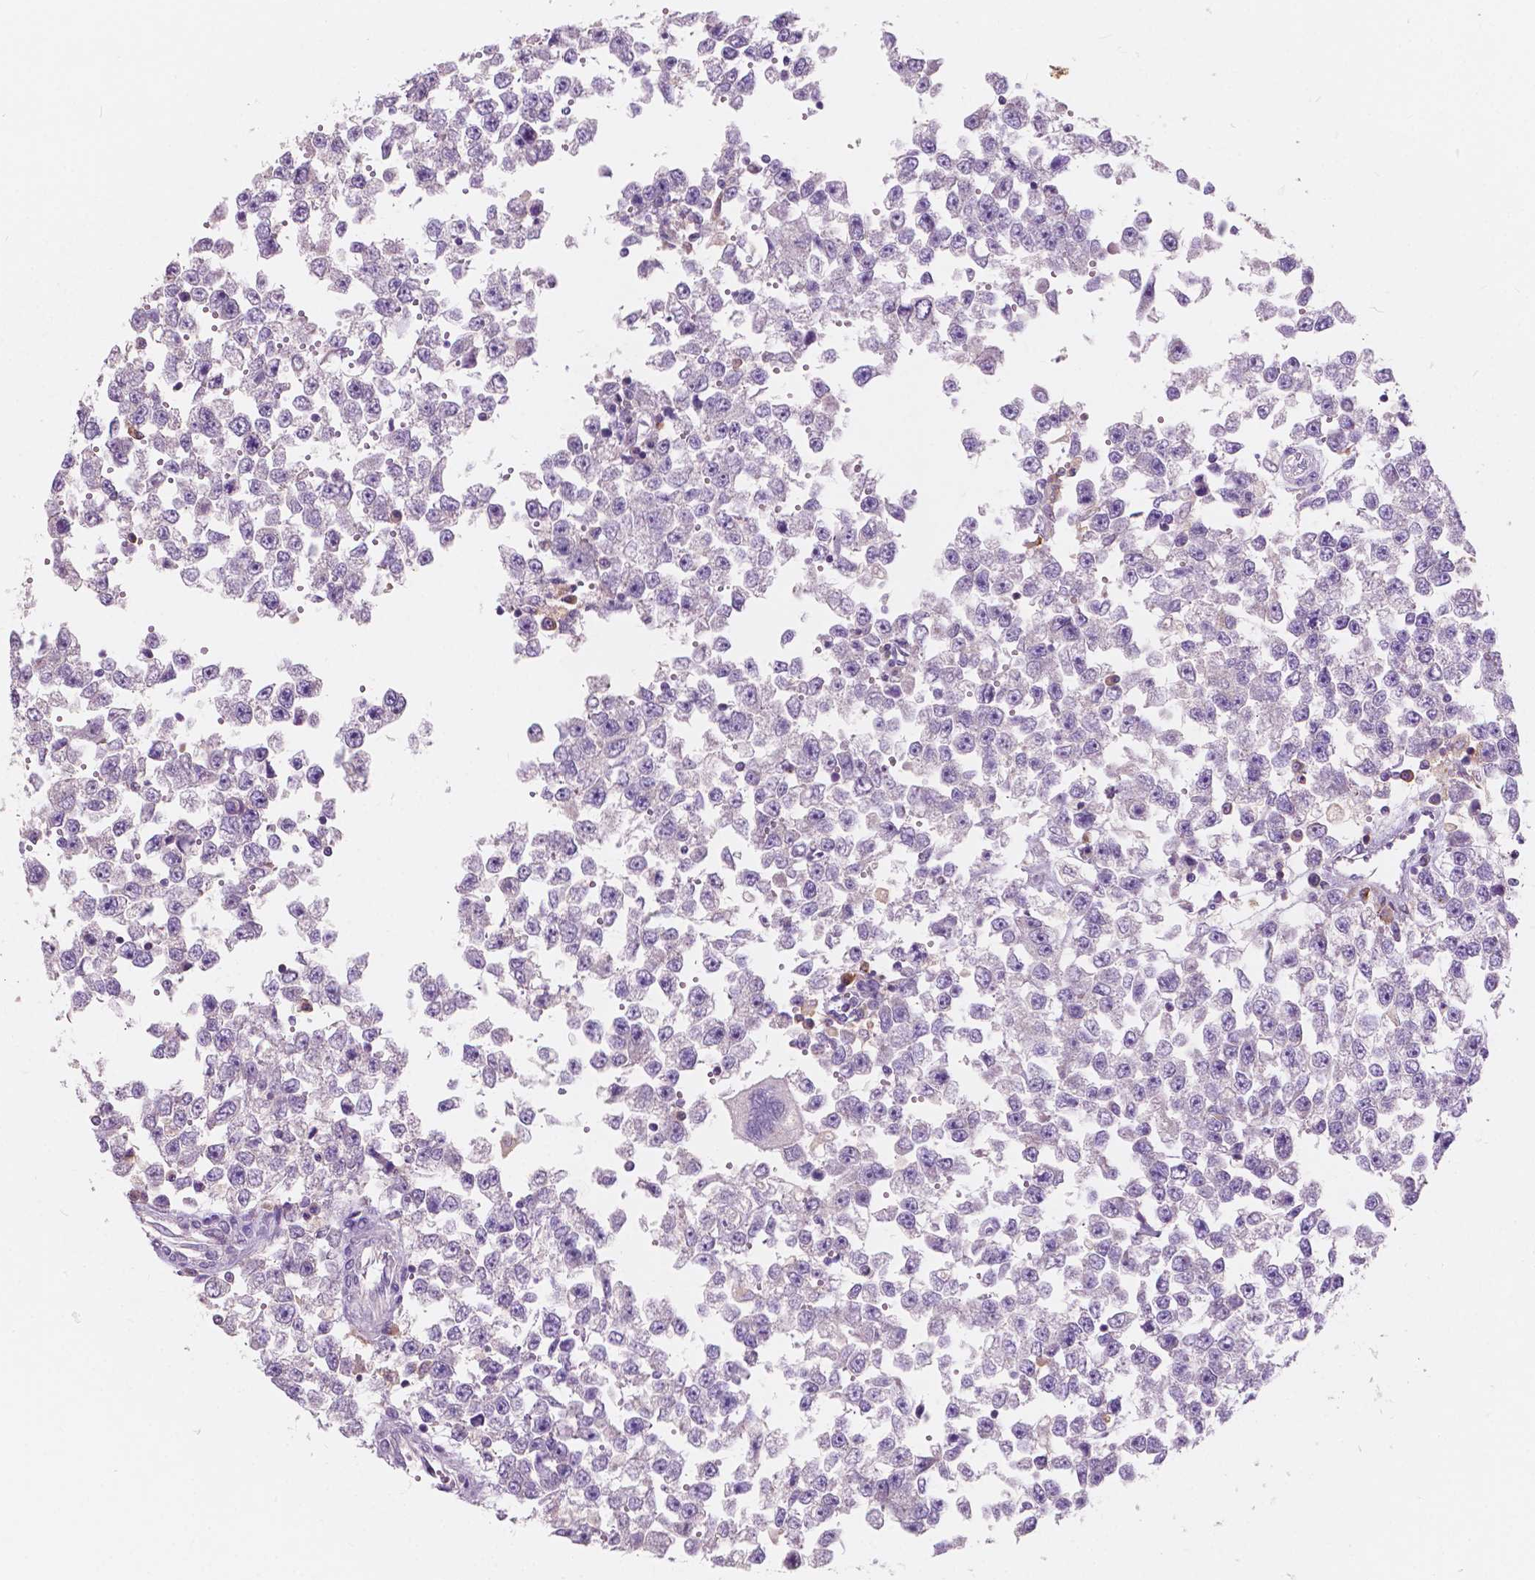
{"staining": {"intensity": "negative", "quantity": "none", "location": "none"}, "tissue": "testis cancer", "cell_type": "Tumor cells", "image_type": "cancer", "snomed": [{"axis": "morphology", "description": "Seminoma, NOS"}, {"axis": "topography", "description": "Testis"}], "caption": "High power microscopy photomicrograph of an immunohistochemistry photomicrograph of seminoma (testis), revealing no significant staining in tumor cells.", "gene": "SEMA4A", "patient": {"sex": "male", "age": 34}}